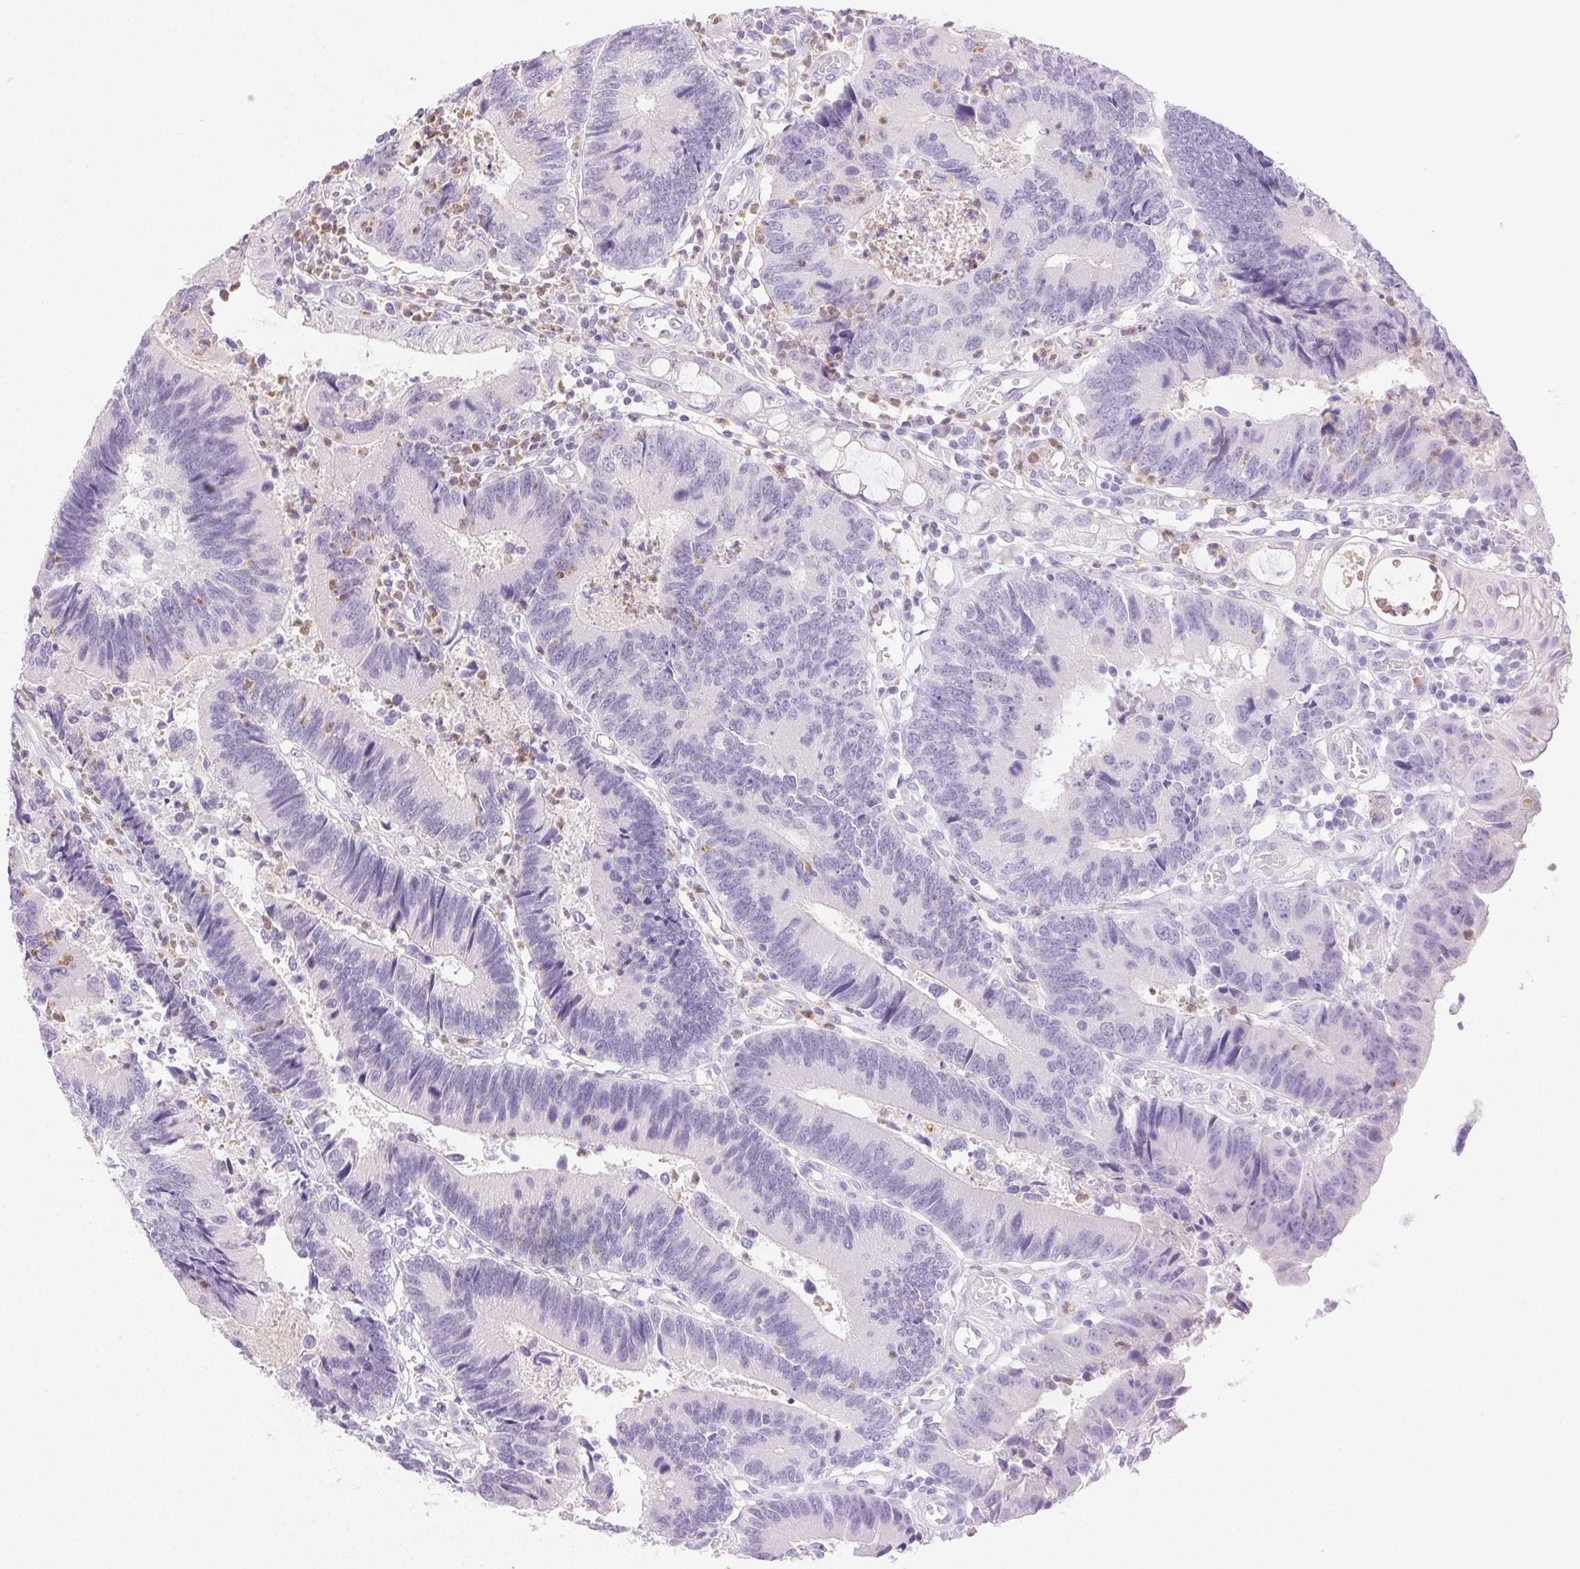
{"staining": {"intensity": "negative", "quantity": "none", "location": "none"}, "tissue": "colorectal cancer", "cell_type": "Tumor cells", "image_type": "cancer", "snomed": [{"axis": "morphology", "description": "Adenocarcinoma, NOS"}, {"axis": "topography", "description": "Colon"}], "caption": "A high-resolution micrograph shows IHC staining of colorectal adenocarcinoma, which displays no significant staining in tumor cells.", "gene": "EMX2", "patient": {"sex": "female", "age": 67}}